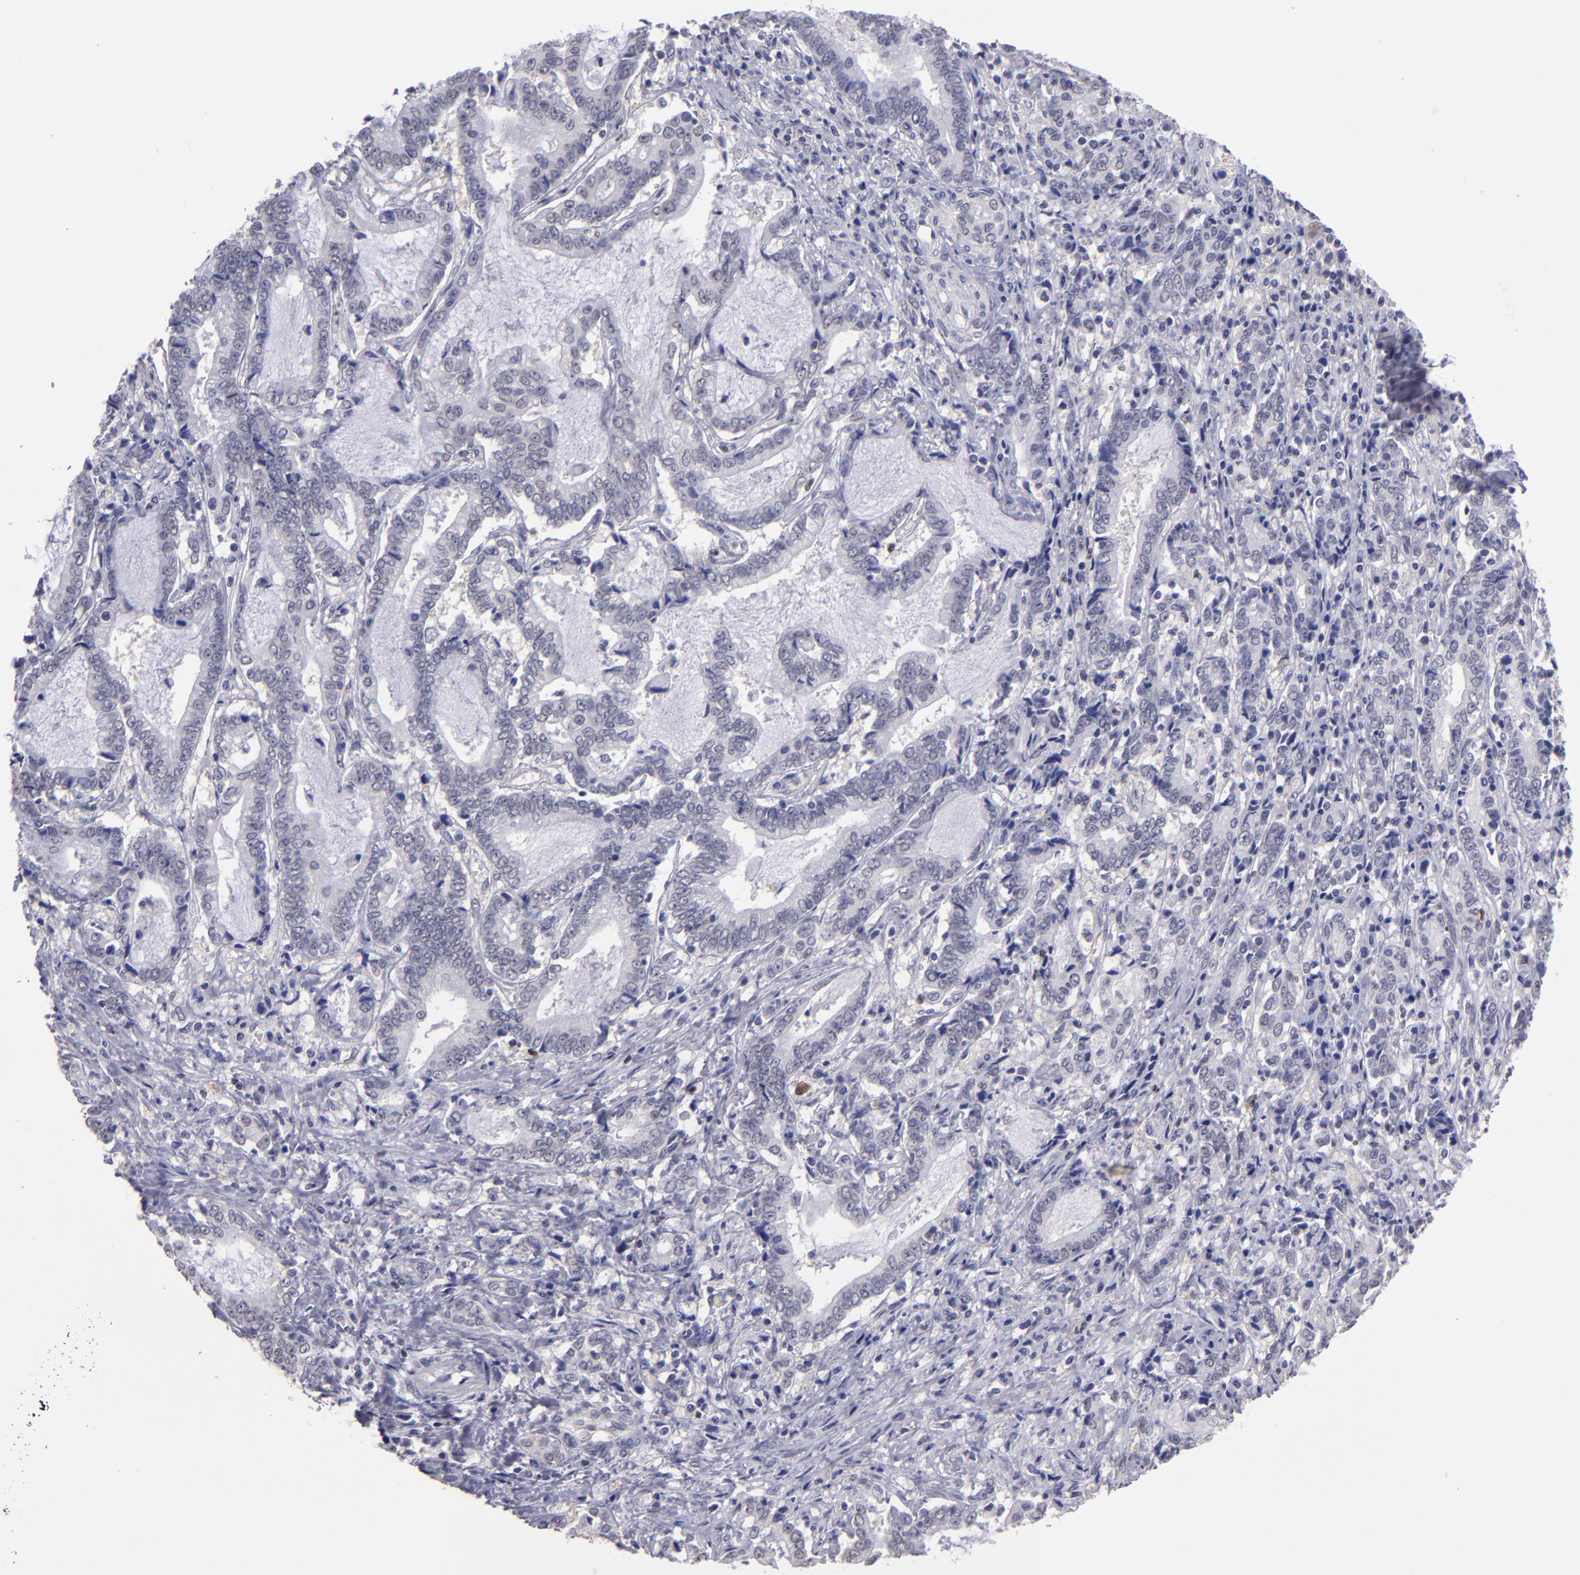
{"staining": {"intensity": "negative", "quantity": "none", "location": "none"}, "tissue": "liver cancer", "cell_type": "Tumor cells", "image_type": "cancer", "snomed": [{"axis": "morphology", "description": "Cholangiocarcinoma"}, {"axis": "topography", "description": "Liver"}], "caption": "Cholangiocarcinoma (liver) stained for a protein using immunohistochemistry (IHC) displays no staining tumor cells.", "gene": "CEBPE", "patient": {"sex": "male", "age": 57}}